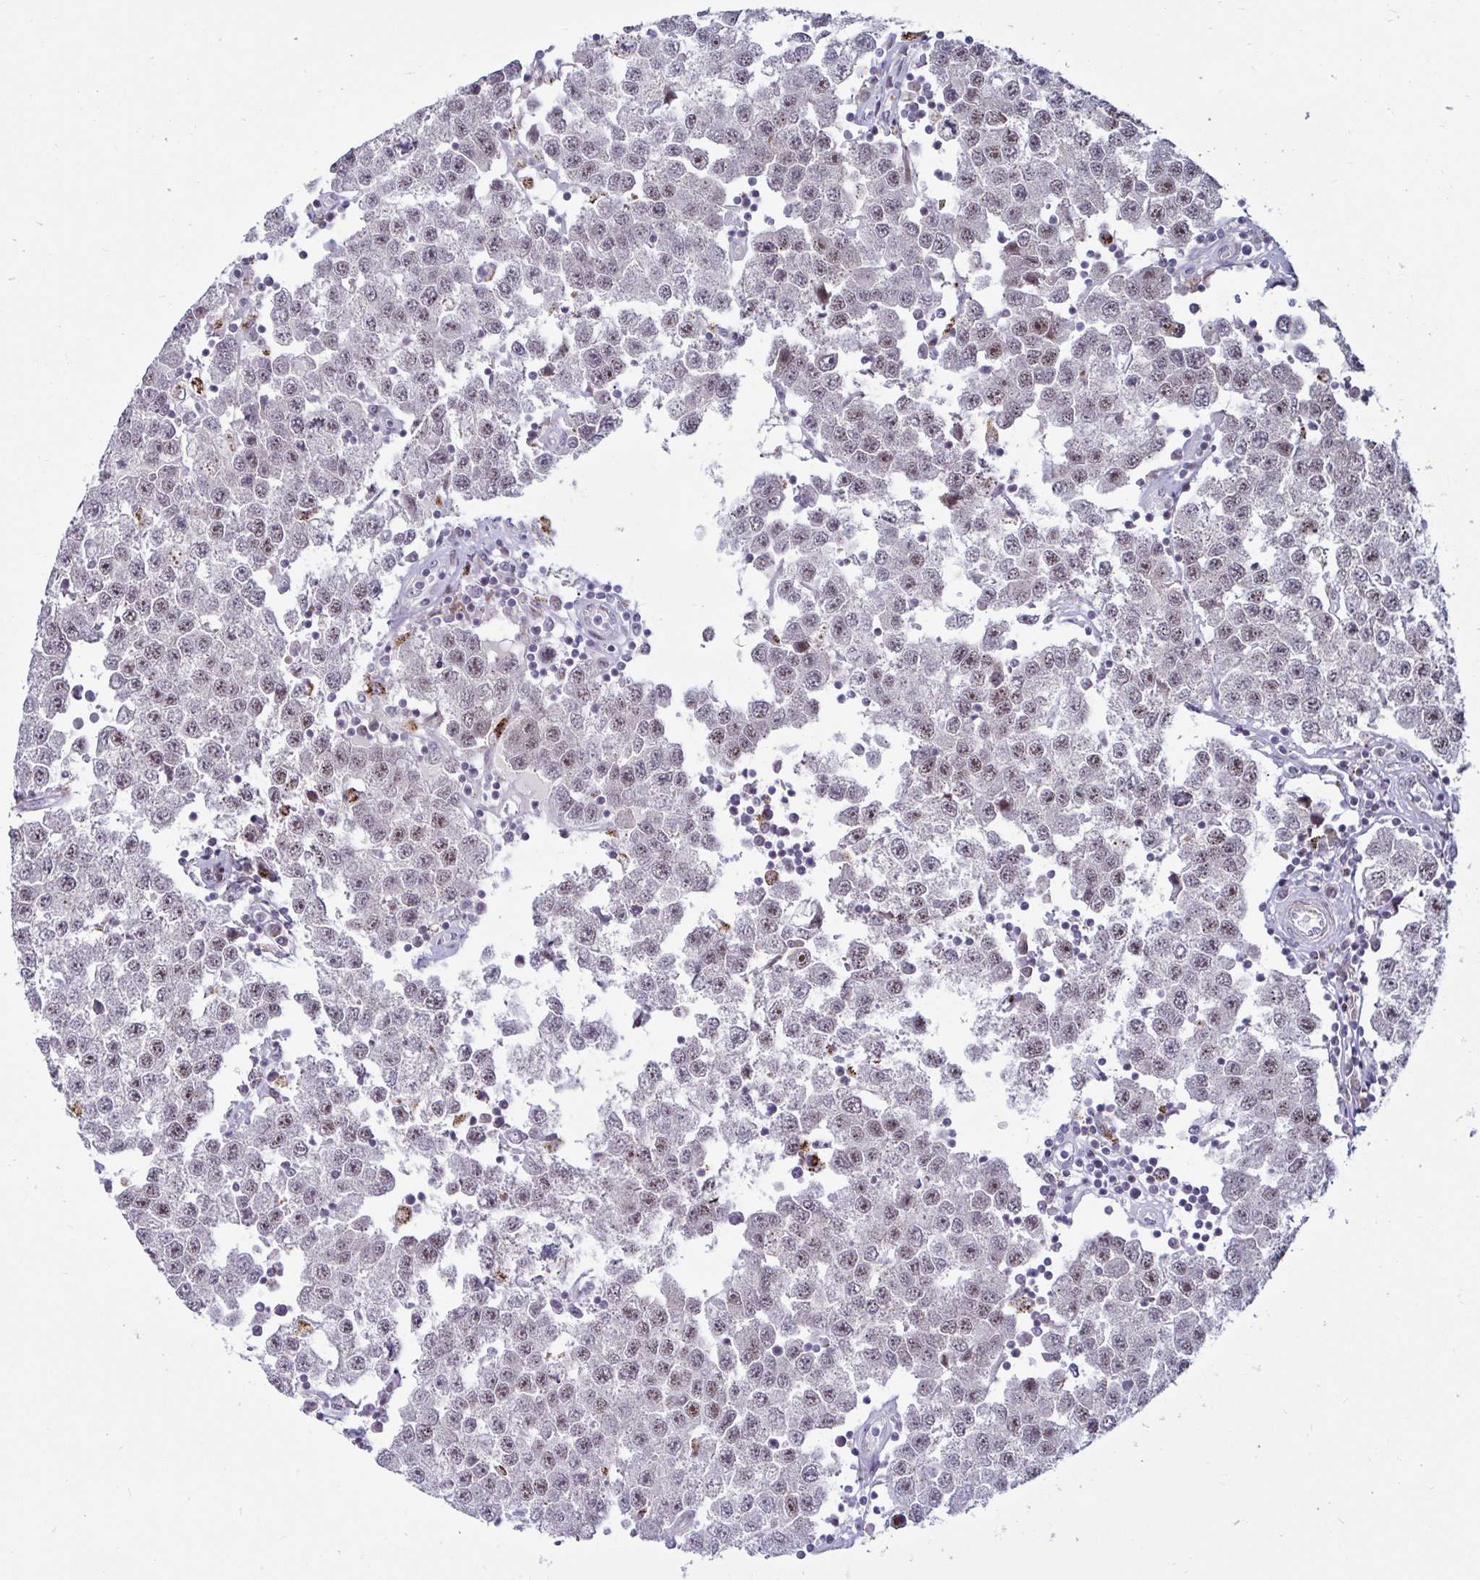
{"staining": {"intensity": "weak", "quantity": ">75%", "location": "nuclear"}, "tissue": "testis cancer", "cell_type": "Tumor cells", "image_type": "cancer", "snomed": [{"axis": "morphology", "description": "Seminoma, NOS"}, {"axis": "topography", "description": "Testis"}], "caption": "Testis seminoma stained with a protein marker displays weak staining in tumor cells.", "gene": "DZIP1", "patient": {"sex": "male", "age": 34}}